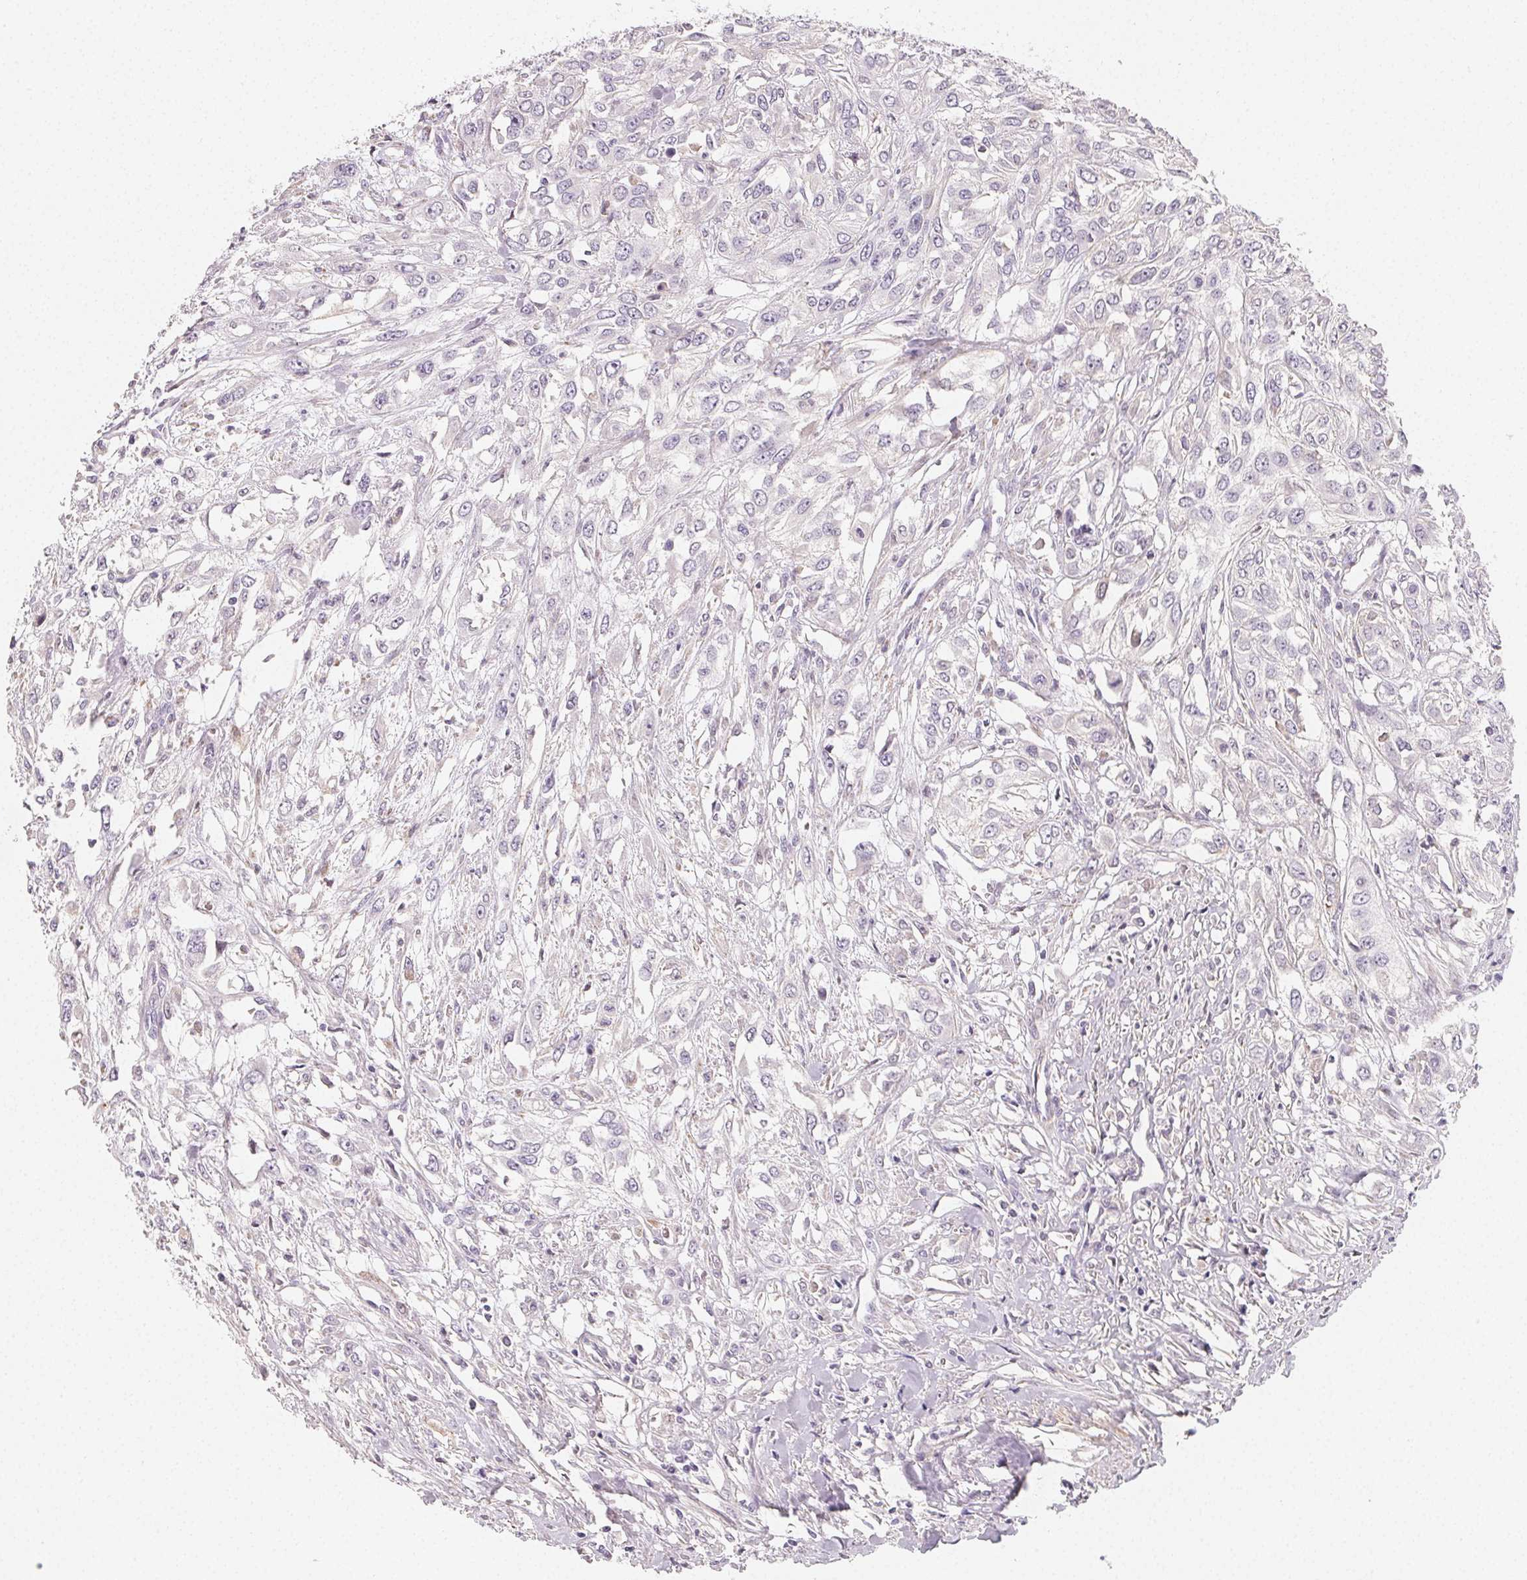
{"staining": {"intensity": "negative", "quantity": "none", "location": "none"}, "tissue": "urothelial cancer", "cell_type": "Tumor cells", "image_type": "cancer", "snomed": [{"axis": "morphology", "description": "Urothelial carcinoma, High grade"}, {"axis": "topography", "description": "Urinary bladder"}], "caption": "Immunohistochemistry (IHC) image of human urothelial cancer stained for a protein (brown), which reveals no positivity in tumor cells. Nuclei are stained in blue.", "gene": "LRRC23", "patient": {"sex": "male", "age": 67}}